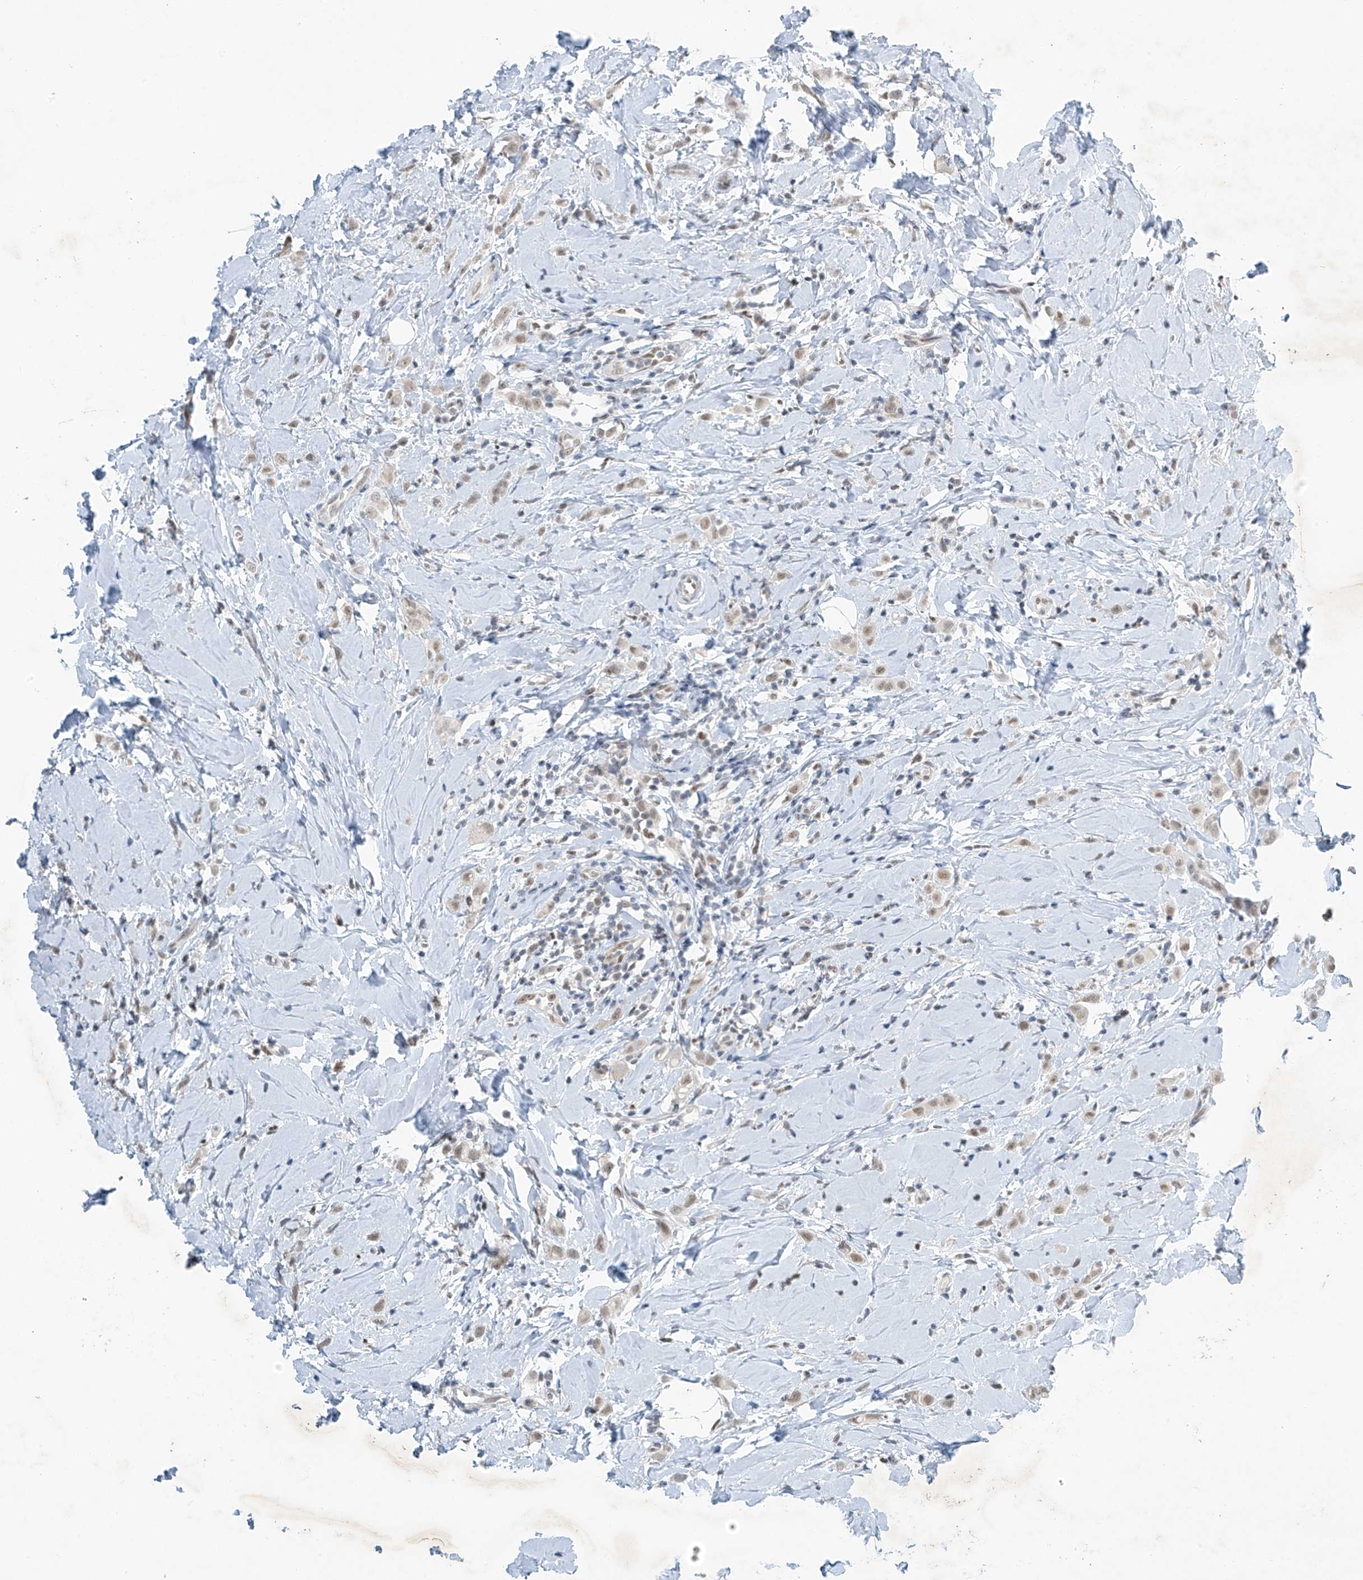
{"staining": {"intensity": "weak", "quantity": "<25%", "location": "nuclear"}, "tissue": "breast cancer", "cell_type": "Tumor cells", "image_type": "cancer", "snomed": [{"axis": "morphology", "description": "Lobular carcinoma"}, {"axis": "topography", "description": "Breast"}], "caption": "A photomicrograph of human breast cancer is negative for staining in tumor cells.", "gene": "TAF8", "patient": {"sex": "female", "age": 47}}